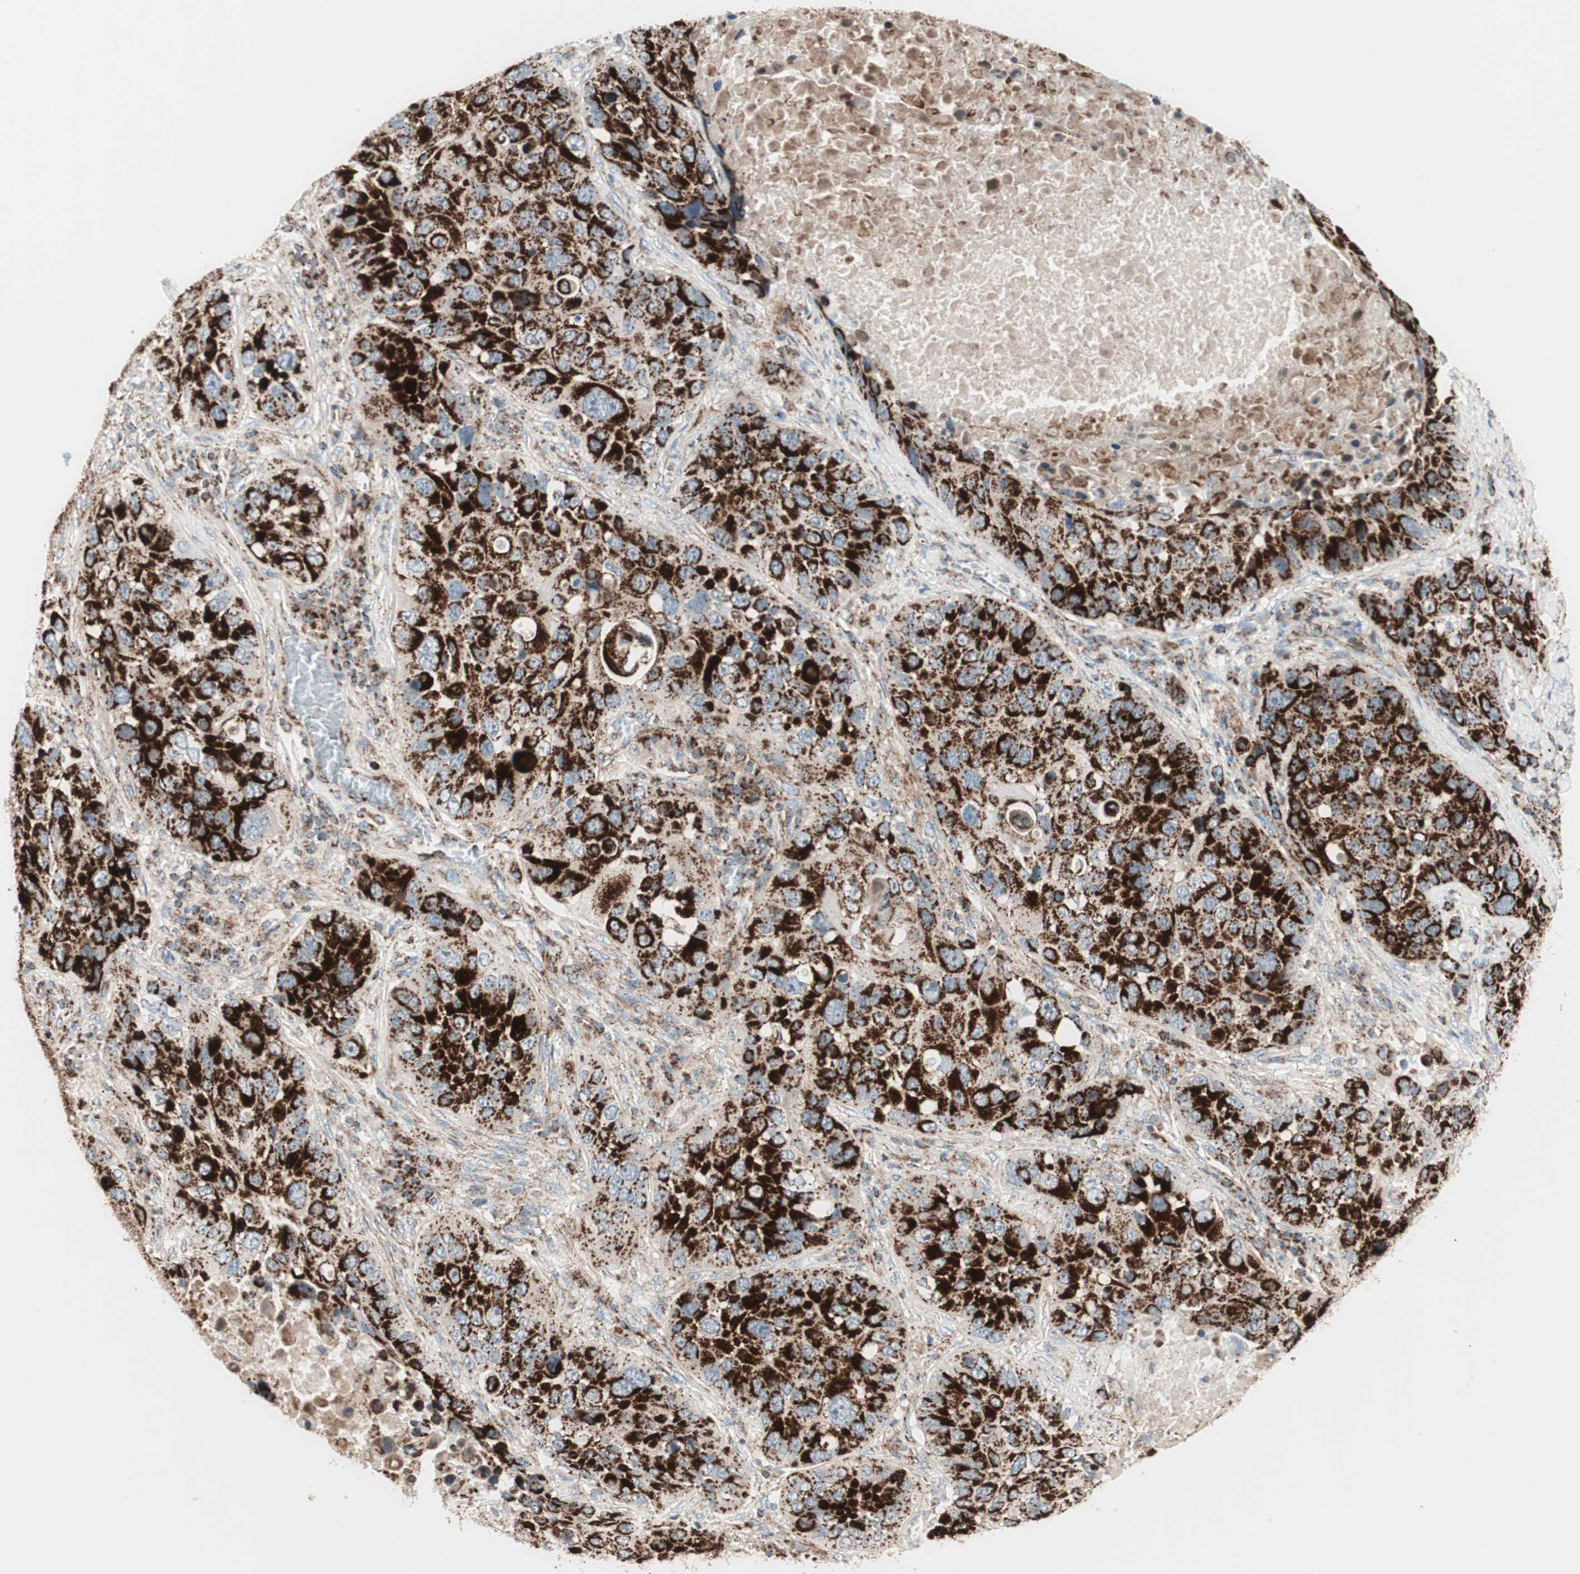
{"staining": {"intensity": "strong", "quantity": ">75%", "location": "cytoplasmic/membranous"}, "tissue": "lung cancer", "cell_type": "Tumor cells", "image_type": "cancer", "snomed": [{"axis": "morphology", "description": "Squamous cell carcinoma, NOS"}, {"axis": "topography", "description": "Lung"}], "caption": "Lung cancer stained with immunohistochemistry shows strong cytoplasmic/membranous expression in about >75% of tumor cells. The staining is performed using DAB brown chromogen to label protein expression. The nuclei are counter-stained blue using hematoxylin.", "gene": "TOMM20", "patient": {"sex": "male", "age": 57}}